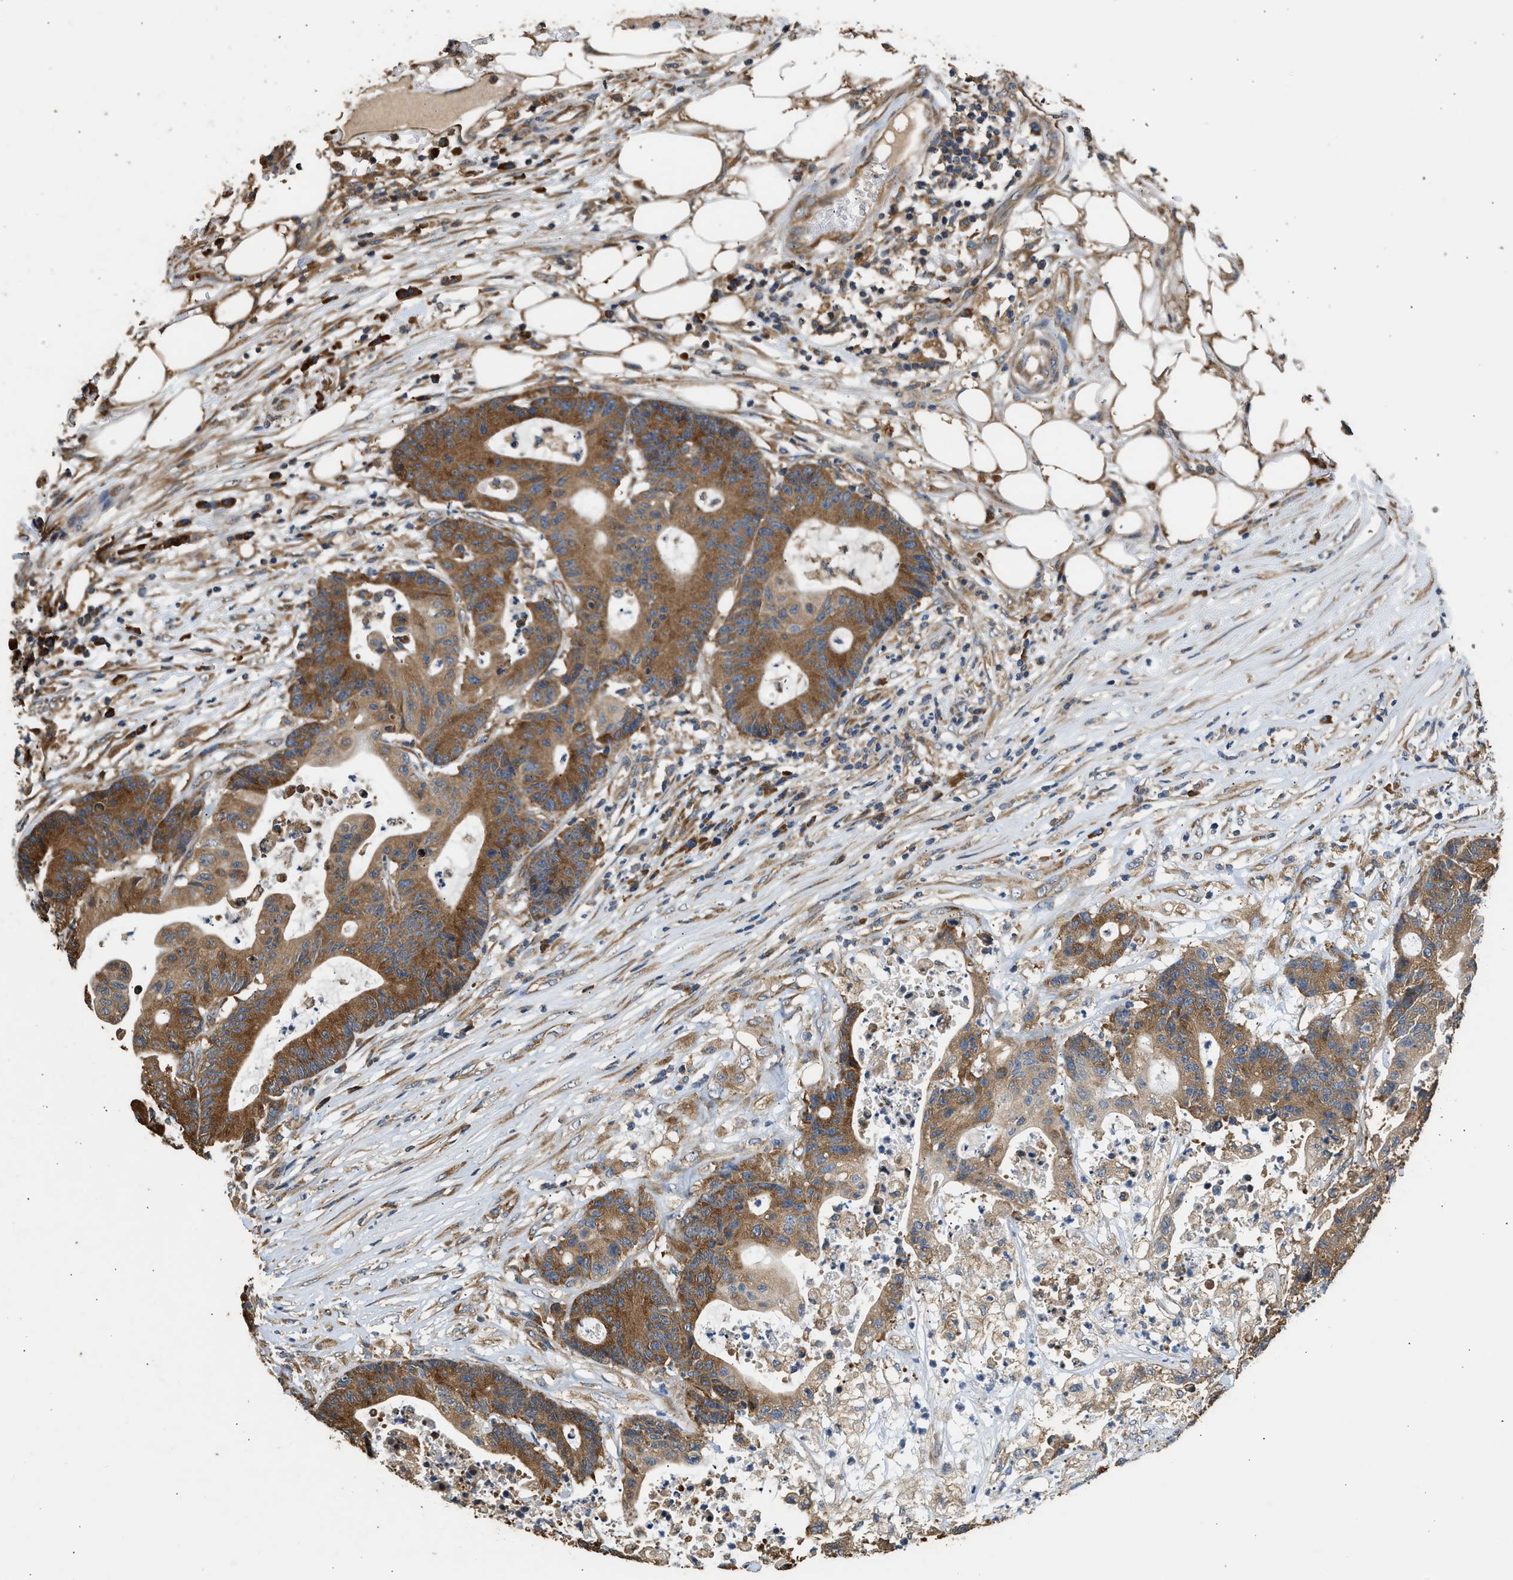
{"staining": {"intensity": "moderate", "quantity": ">75%", "location": "cytoplasmic/membranous"}, "tissue": "colorectal cancer", "cell_type": "Tumor cells", "image_type": "cancer", "snomed": [{"axis": "morphology", "description": "Adenocarcinoma, NOS"}, {"axis": "topography", "description": "Colon"}], "caption": "Colorectal cancer (adenocarcinoma) was stained to show a protein in brown. There is medium levels of moderate cytoplasmic/membranous expression in about >75% of tumor cells. (DAB (3,3'-diaminobenzidine) IHC, brown staining for protein, blue staining for nuclei).", "gene": "SLC36A4", "patient": {"sex": "female", "age": 84}}